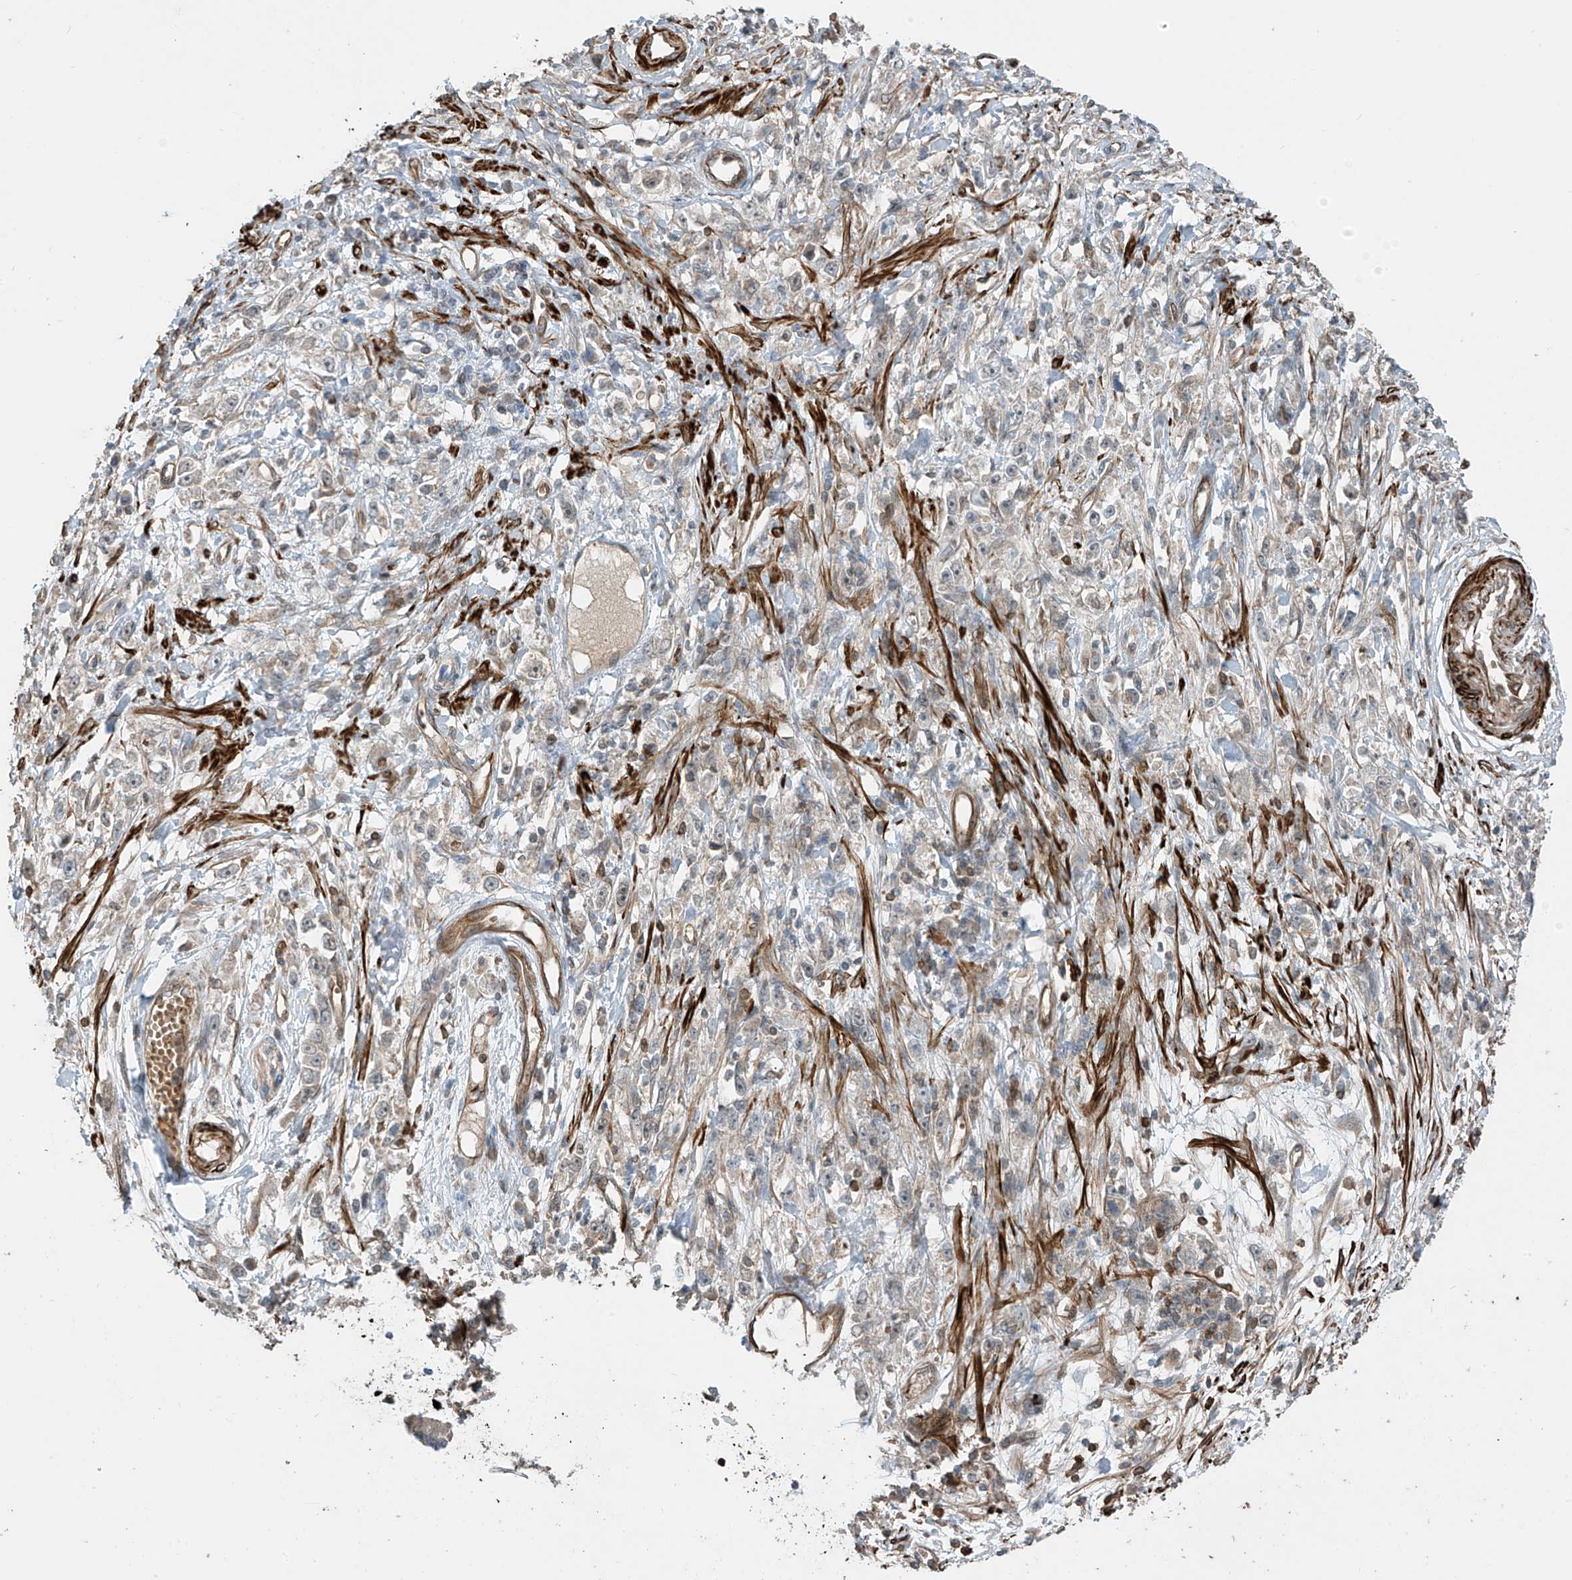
{"staining": {"intensity": "weak", "quantity": "<25%", "location": "cytoplasmic/membranous"}, "tissue": "stomach cancer", "cell_type": "Tumor cells", "image_type": "cancer", "snomed": [{"axis": "morphology", "description": "Adenocarcinoma, NOS"}, {"axis": "topography", "description": "Stomach"}], "caption": "The immunohistochemistry (IHC) histopathology image has no significant expression in tumor cells of stomach adenocarcinoma tissue.", "gene": "SH3BGRL3", "patient": {"sex": "female", "age": 59}}